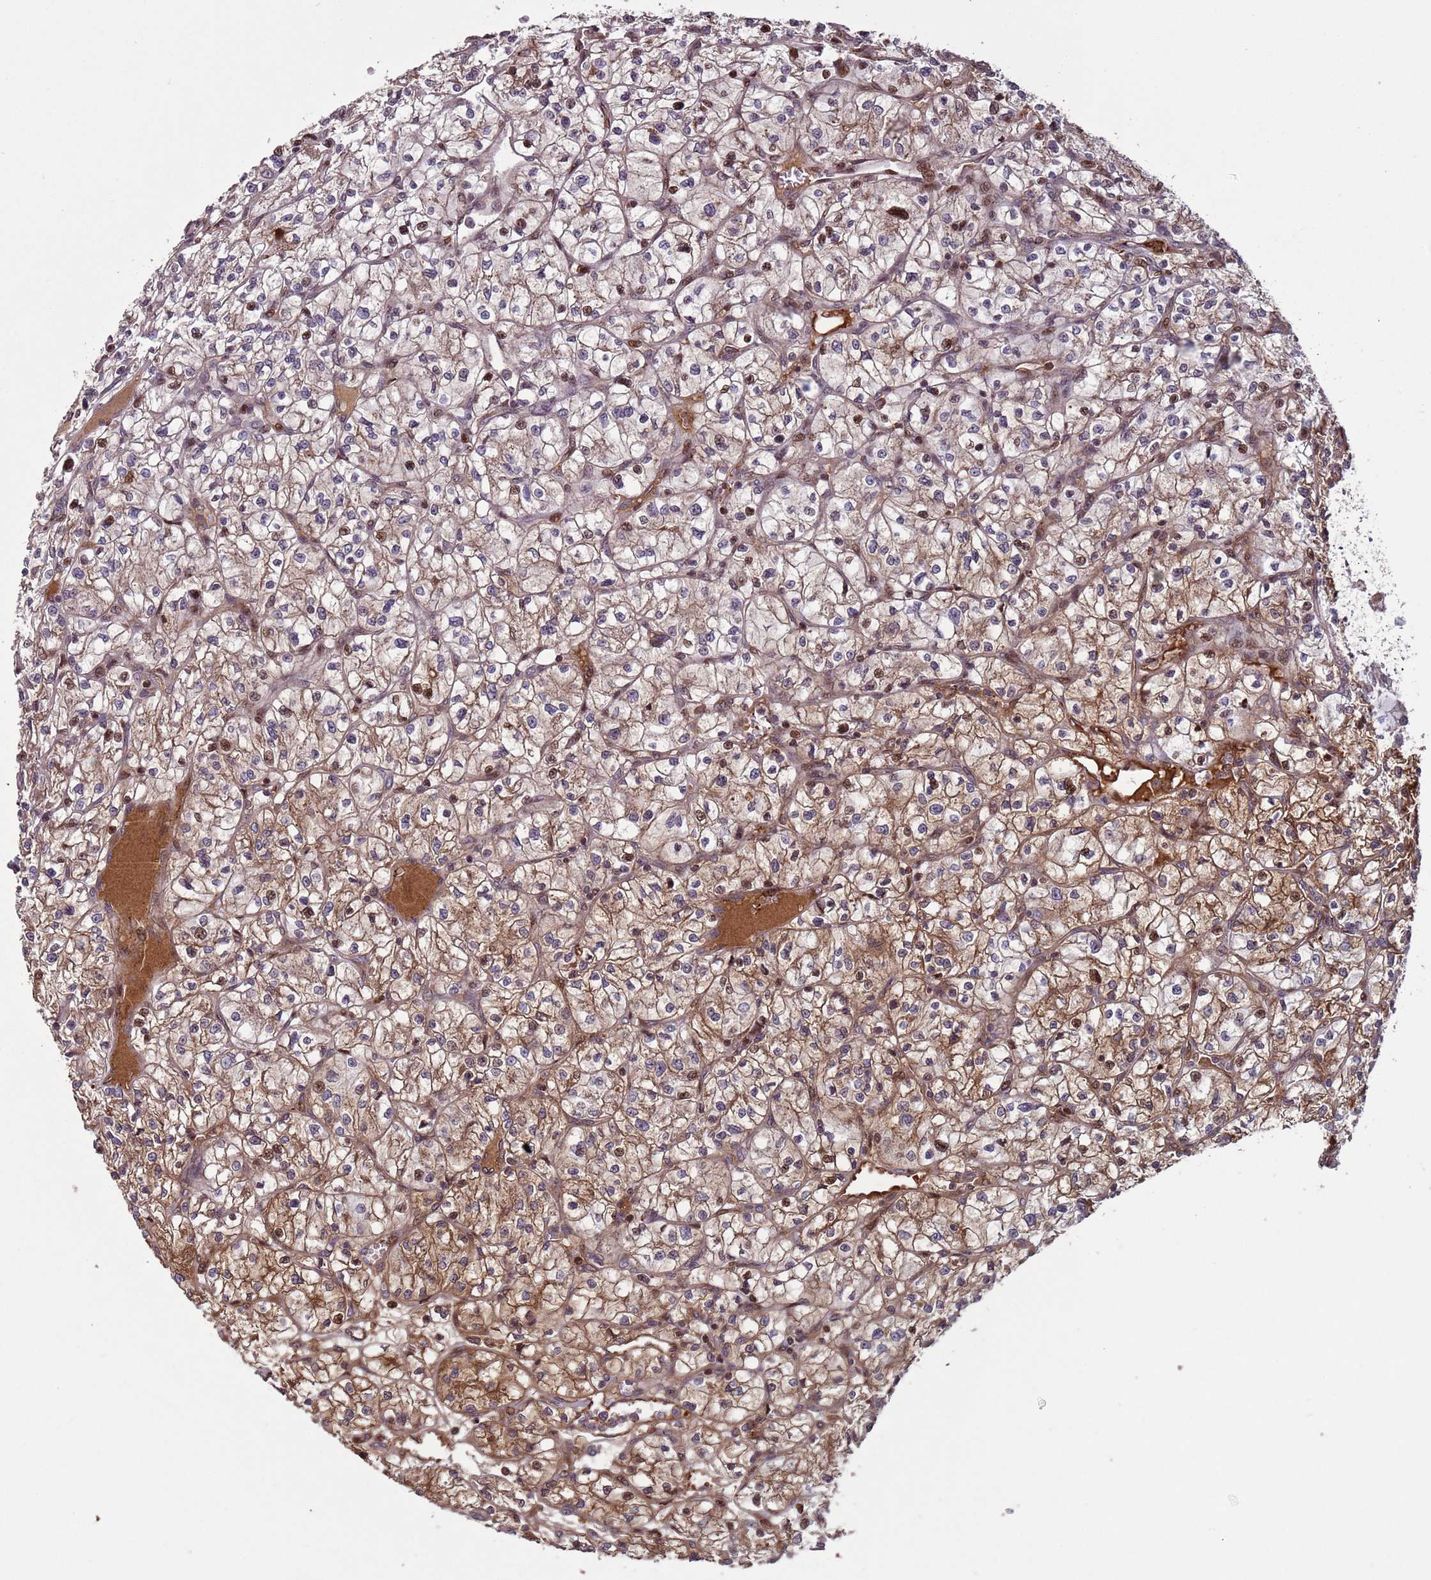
{"staining": {"intensity": "moderate", "quantity": "25%-75%", "location": "cytoplasmic/membranous,nuclear"}, "tissue": "renal cancer", "cell_type": "Tumor cells", "image_type": "cancer", "snomed": [{"axis": "morphology", "description": "Adenocarcinoma, NOS"}, {"axis": "topography", "description": "Kidney"}], "caption": "Tumor cells reveal moderate cytoplasmic/membranous and nuclear positivity in about 25%-75% of cells in adenocarcinoma (renal). The staining was performed using DAB, with brown indicating positive protein expression. Nuclei are stained blue with hematoxylin.", "gene": "HGH1", "patient": {"sex": "female", "age": 64}}